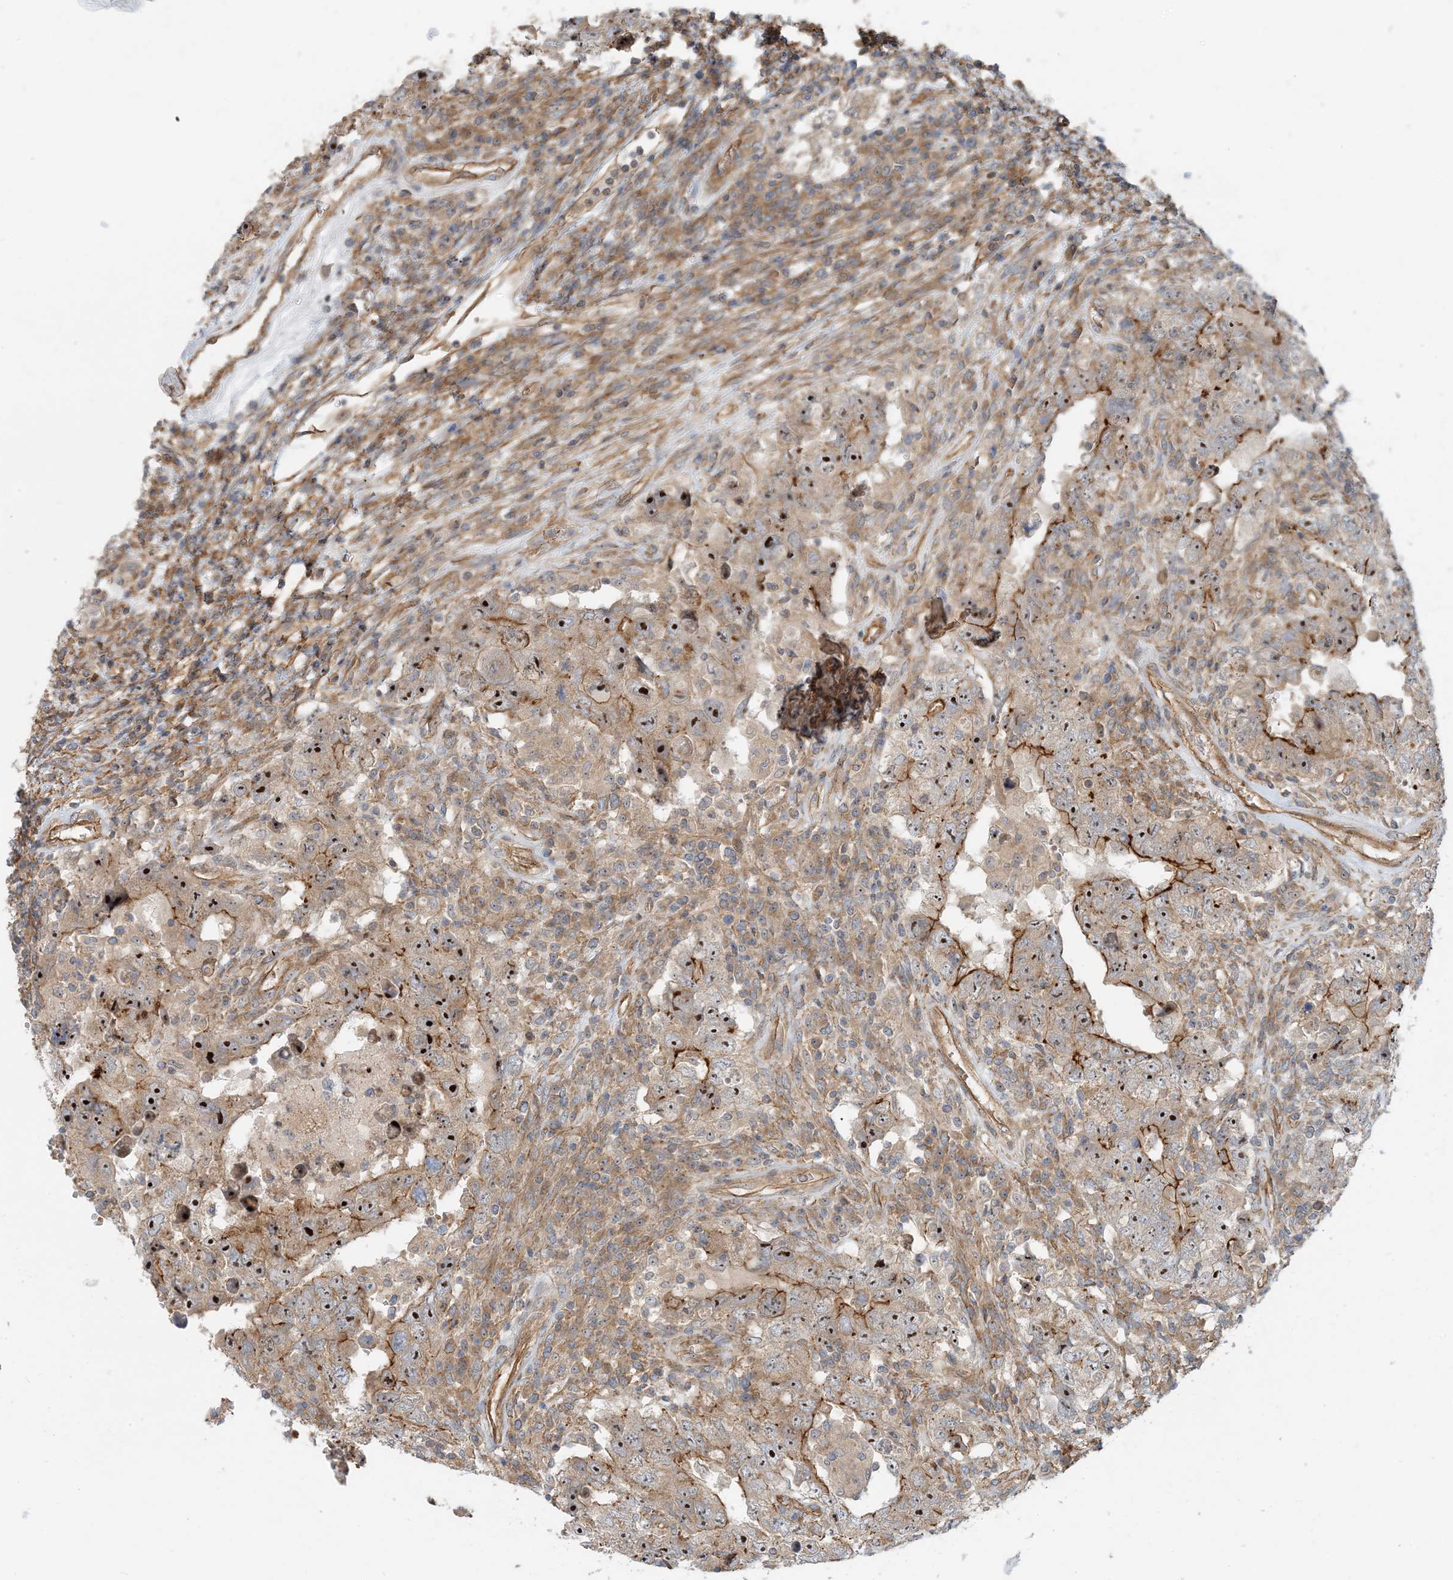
{"staining": {"intensity": "moderate", "quantity": ">75%", "location": "cytoplasmic/membranous,nuclear"}, "tissue": "testis cancer", "cell_type": "Tumor cells", "image_type": "cancer", "snomed": [{"axis": "morphology", "description": "Carcinoma, Embryonal, NOS"}, {"axis": "topography", "description": "Testis"}], "caption": "Protein expression analysis of embryonal carcinoma (testis) exhibits moderate cytoplasmic/membranous and nuclear expression in about >75% of tumor cells.", "gene": "MYL5", "patient": {"sex": "male", "age": 26}}